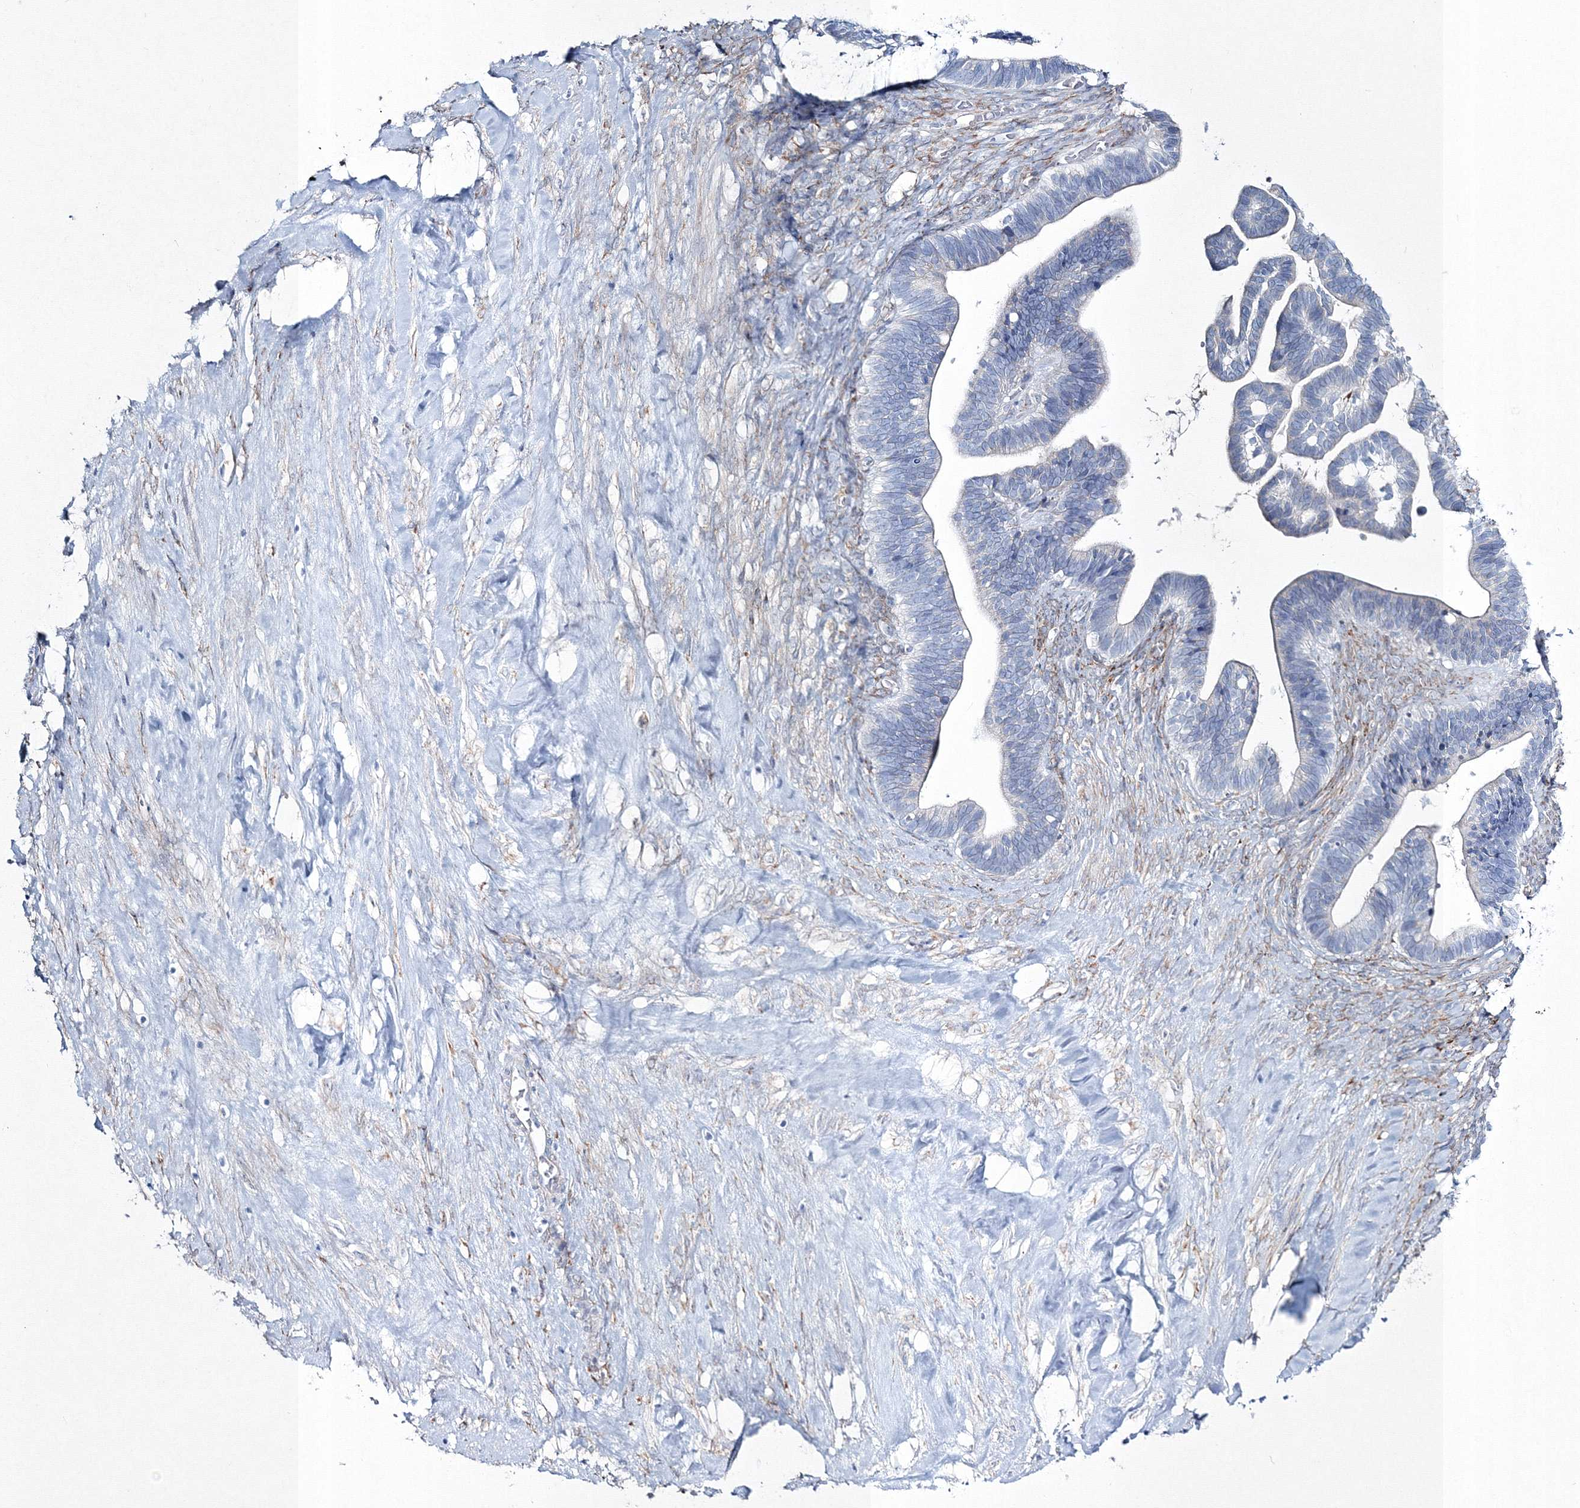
{"staining": {"intensity": "negative", "quantity": "none", "location": "none"}, "tissue": "ovarian cancer", "cell_type": "Tumor cells", "image_type": "cancer", "snomed": [{"axis": "morphology", "description": "Cystadenocarcinoma, serous, NOS"}, {"axis": "topography", "description": "Ovary"}], "caption": "Tumor cells are negative for protein expression in human serous cystadenocarcinoma (ovarian).", "gene": "RCN1", "patient": {"sex": "female", "age": 56}}